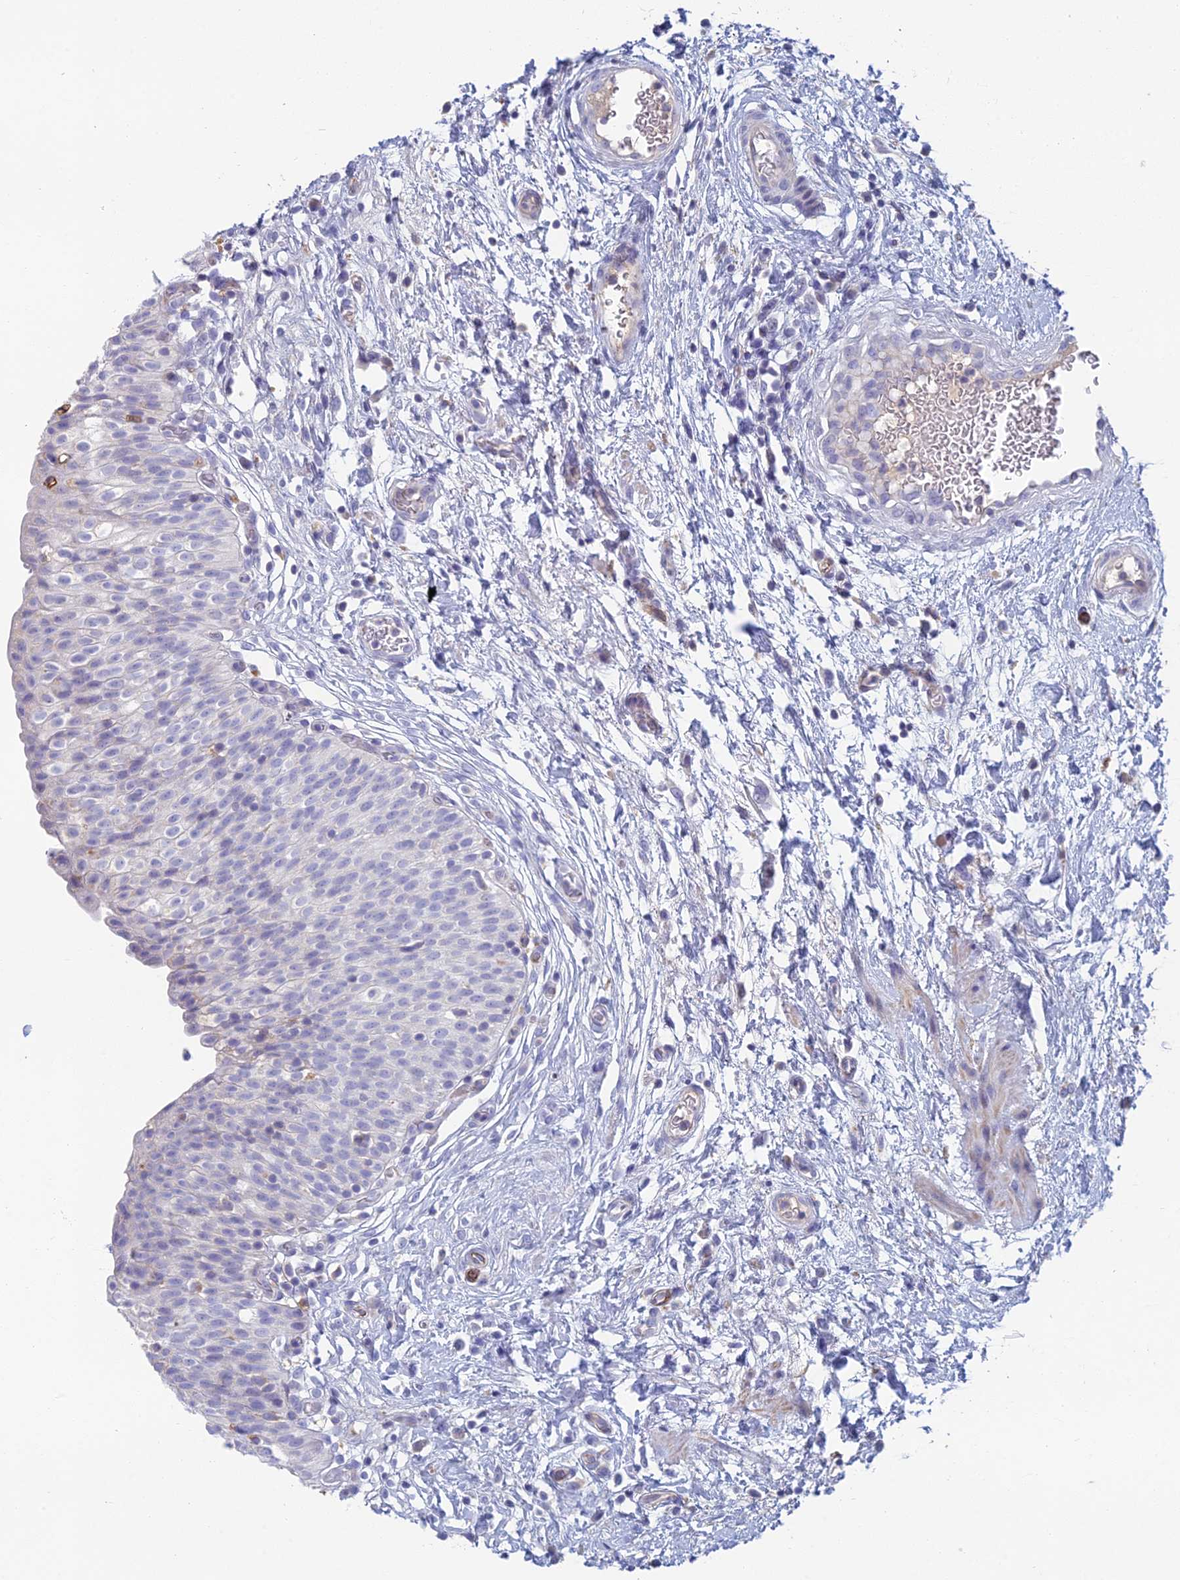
{"staining": {"intensity": "negative", "quantity": "none", "location": "none"}, "tissue": "urinary bladder", "cell_type": "Urothelial cells", "image_type": "normal", "snomed": [{"axis": "morphology", "description": "Normal tissue, NOS"}, {"axis": "topography", "description": "Urinary bladder"}], "caption": "Urothelial cells are negative for protein expression in unremarkable human urinary bladder. (DAB immunohistochemistry with hematoxylin counter stain).", "gene": "FERD3L", "patient": {"sex": "male", "age": 55}}